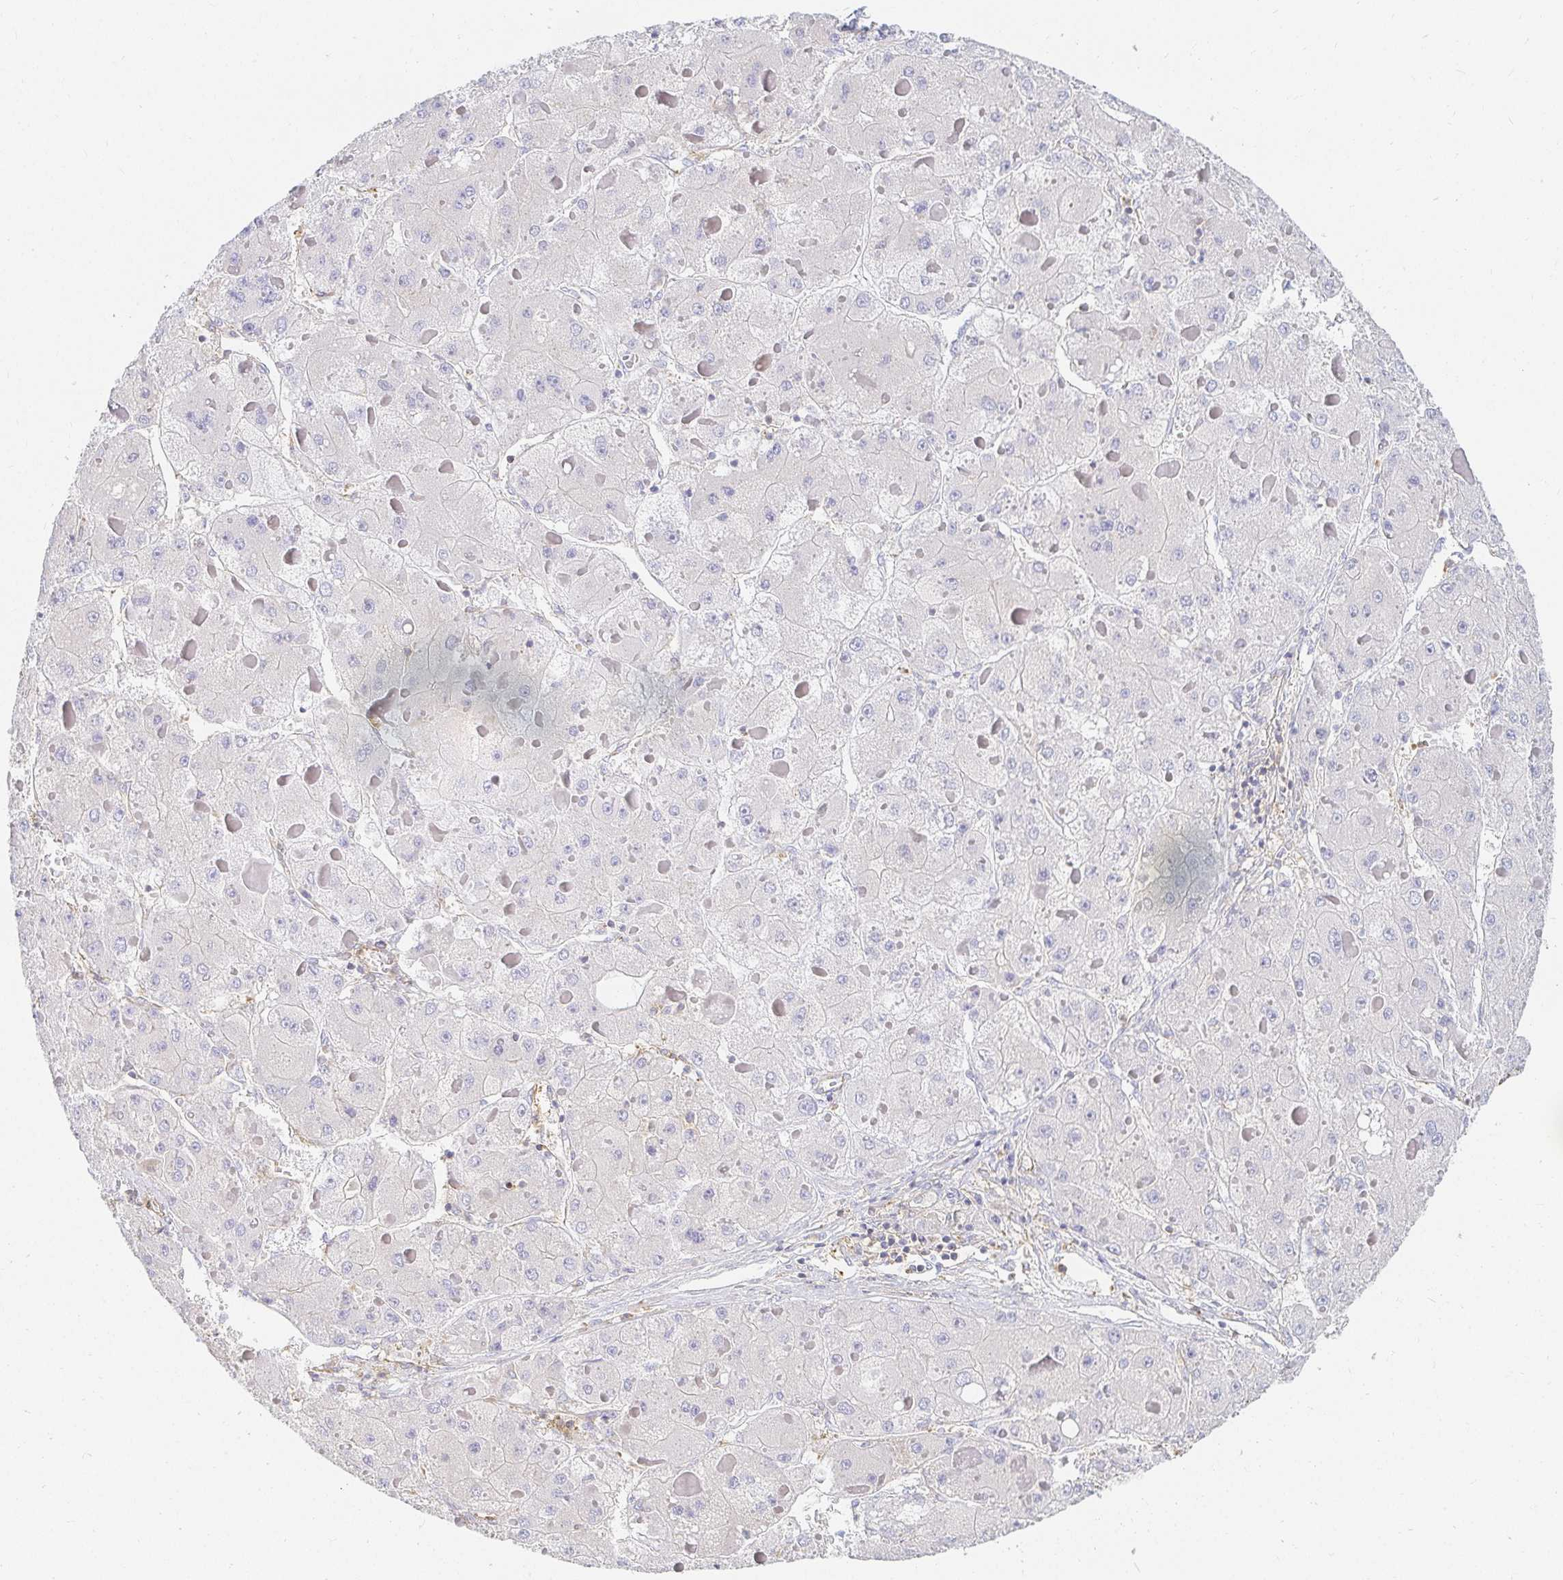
{"staining": {"intensity": "negative", "quantity": "none", "location": "none"}, "tissue": "liver cancer", "cell_type": "Tumor cells", "image_type": "cancer", "snomed": [{"axis": "morphology", "description": "Carcinoma, Hepatocellular, NOS"}, {"axis": "topography", "description": "Liver"}], "caption": "This is an immunohistochemistry (IHC) histopathology image of liver hepatocellular carcinoma. There is no expression in tumor cells.", "gene": "TSPAN19", "patient": {"sex": "female", "age": 73}}